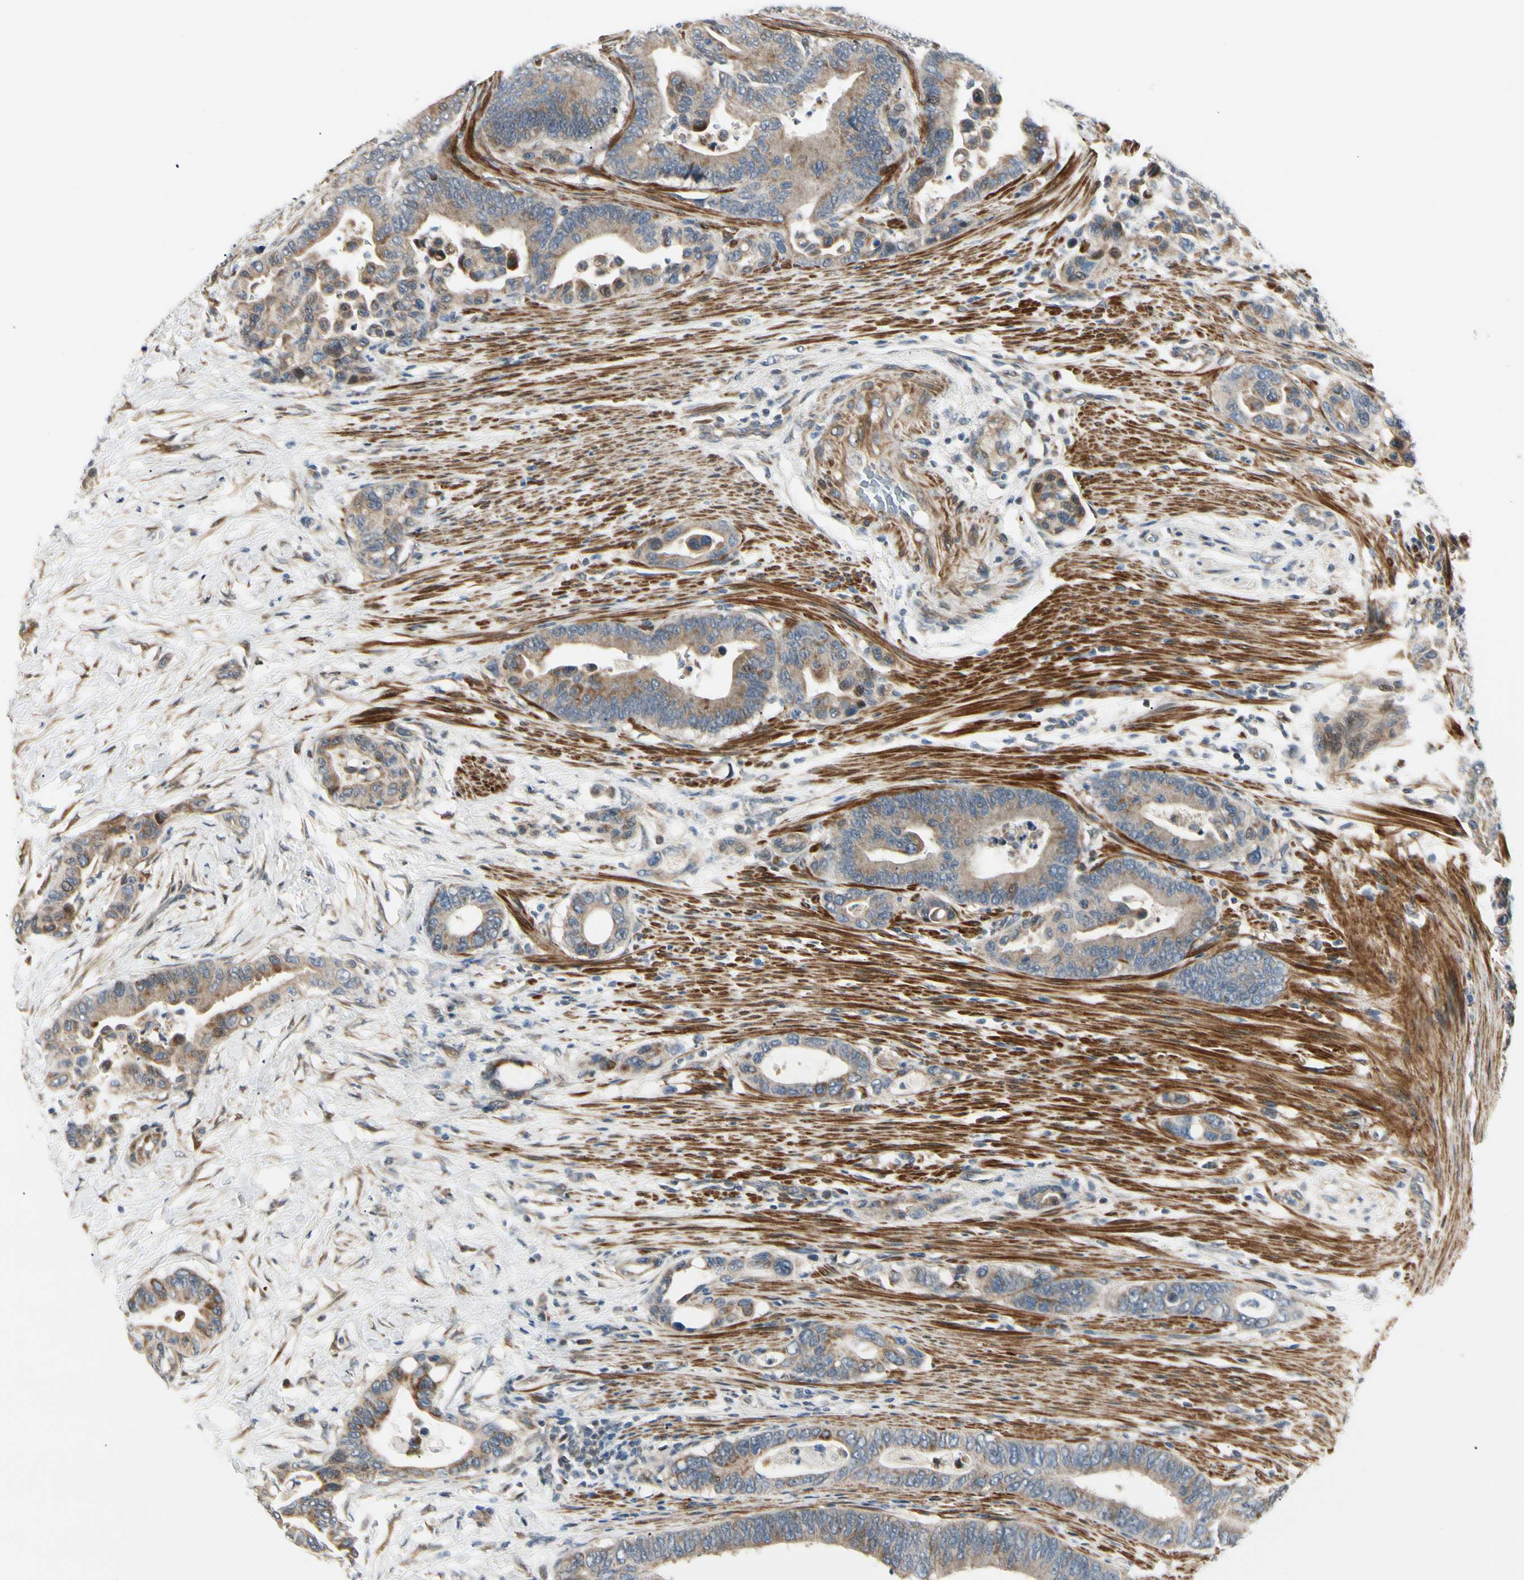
{"staining": {"intensity": "weak", "quantity": ">75%", "location": "cytoplasmic/membranous"}, "tissue": "colorectal cancer", "cell_type": "Tumor cells", "image_type": "cancer", "snomed": [{"axis": "morphology", "description": "Normal tissue, NOS"}, {"axis": "morphology", "description": "Adenocarcinoma, NOS"}, {"axis": "topography", "description": "Colon"}], "caption": "Protein expression analysis of colorectal cancer (adenocarcinoma) demonstrates weak cytoplasmic/membranous staining in approximately >75% of tumor cells.", "gene": "P4HA3", "patient": {"sex": "male", "age": 82}}